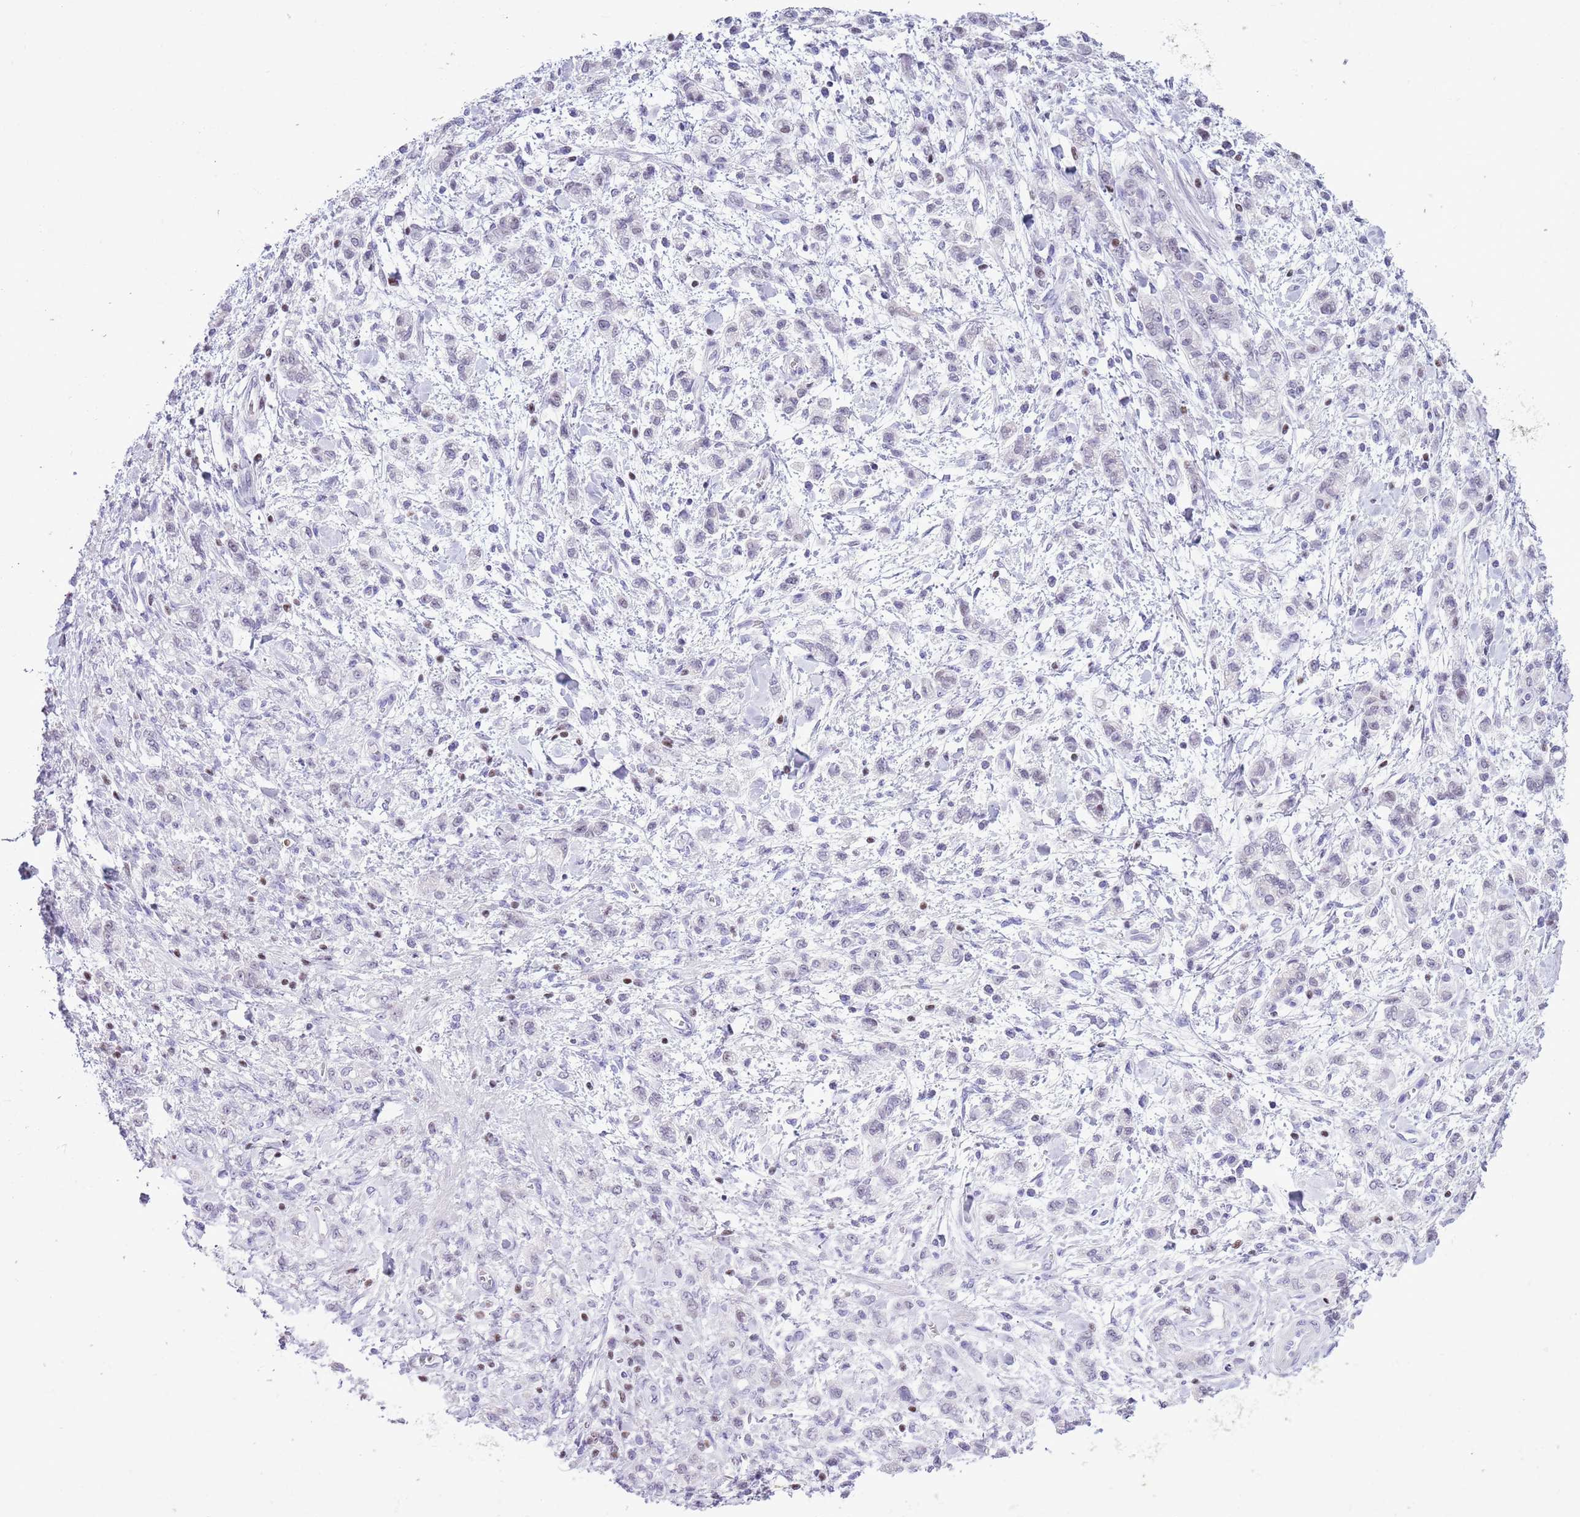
{"staining": {"intensity": "weak", "quantity": "25%-75%", "location": "nuclear"}, "tissue": "stomach cancer", "cell_type": "Tumor cells", "image_type": "cancer", "snomed": [{"axis": "morphology", "description": "Adenocarcinoma, NOS"}, {"axis": "topography", "description": "Stomach"}], "caption": "The photomicrograph reveals staining of stomach cancer, revealing weak nuclear protein staining (brown color) within tumor cells.", "gene": "BCL11B", "patient": {"sex": "male", "age": 77}}